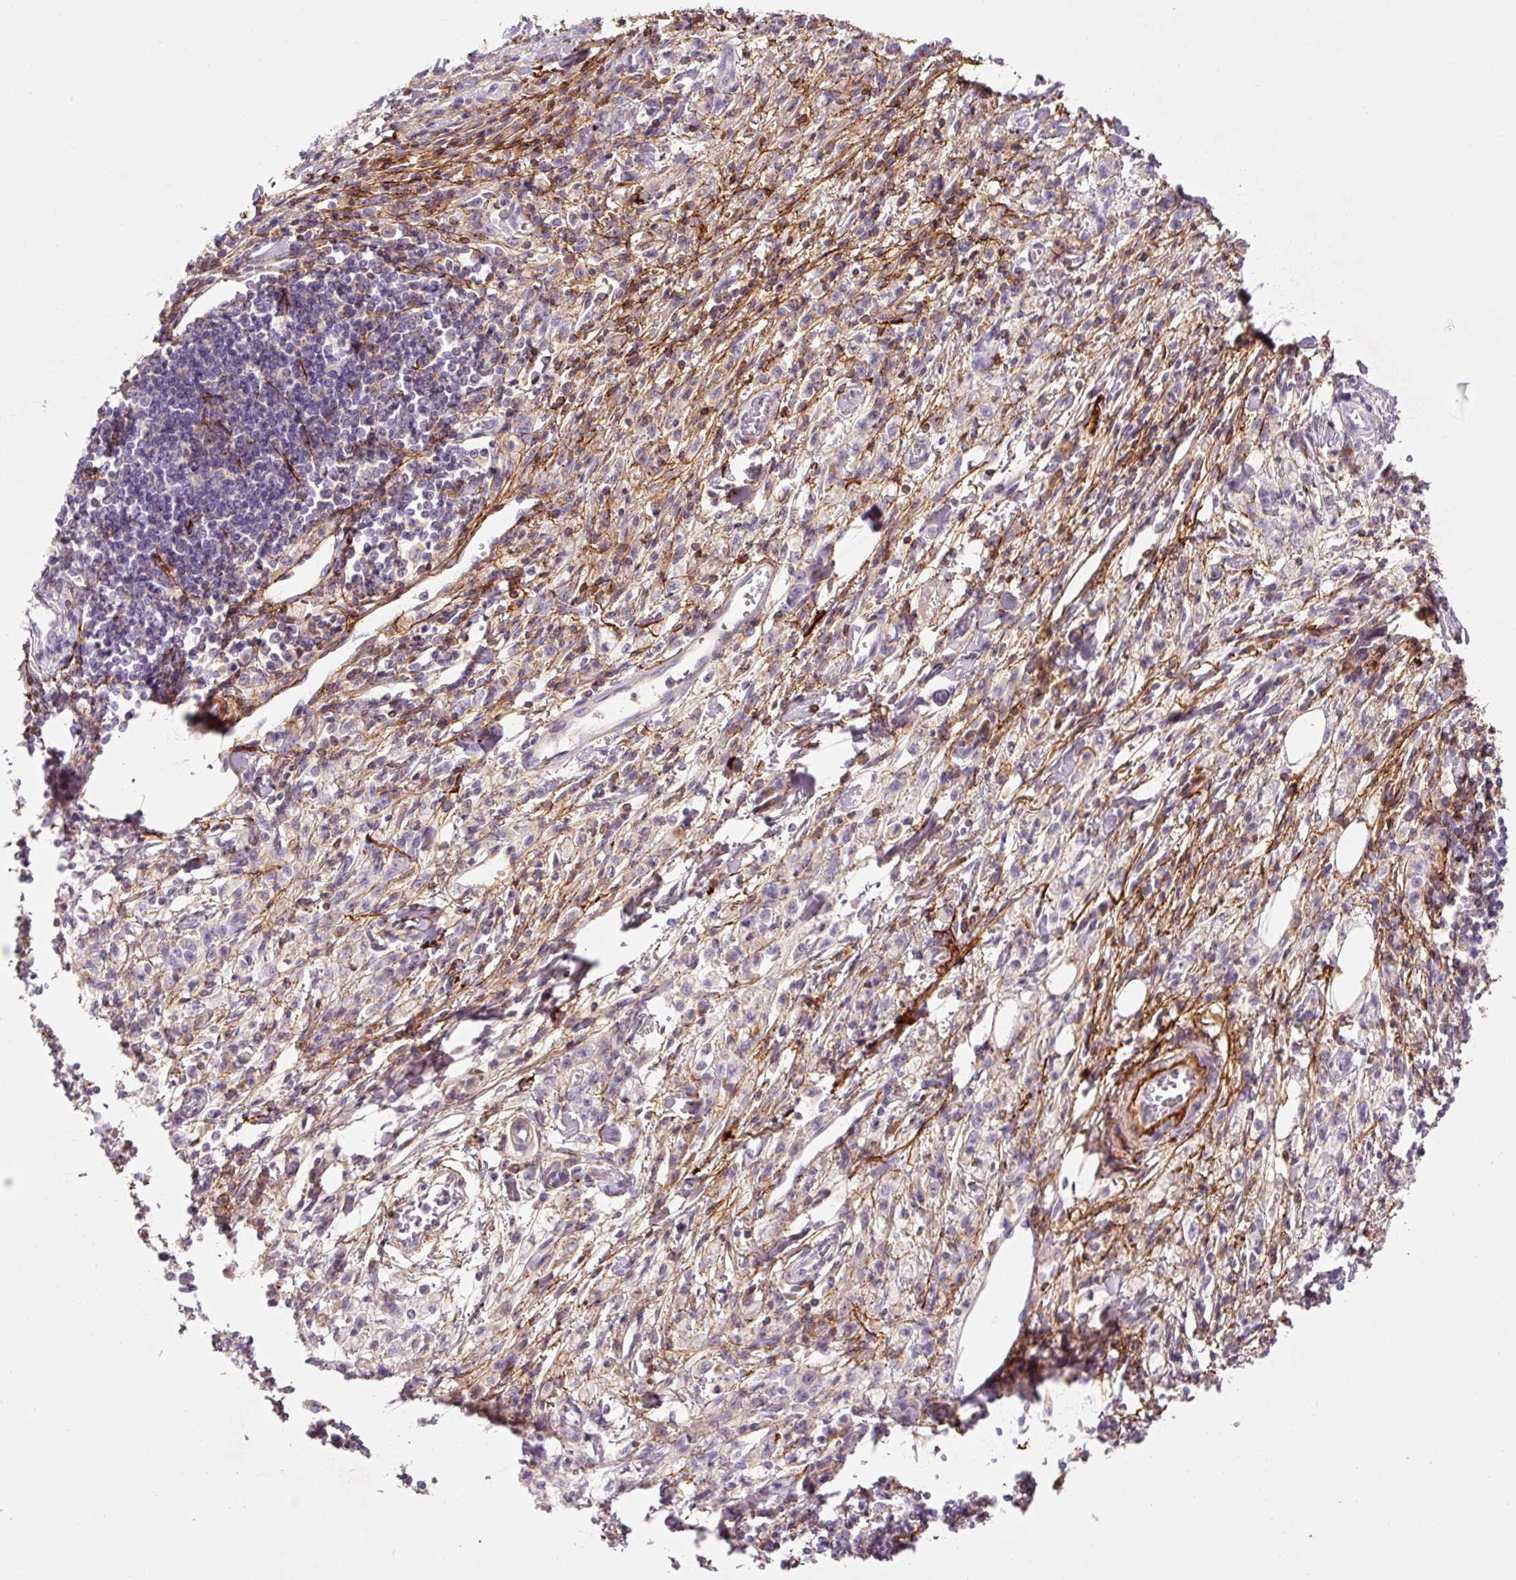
{"staining": {"intensity": "negative", "quantity": "none", "location": "none"}, "tissue": "stomach cancer", "cell_type": "Tumor cells", "image_type": "cancer", "snomed": [{"axis": "morphology", "description": "Adenocarcinoma, NOS"}, {"axis": "topography", "description": "Stomach"}], "caption": "IHC image of neoplastic tissue: stomach adenocarcinoma stained with DAB demonstrates no significant protein positivity in tumor cells. The staining is performed using DAB brown chromogen with nuclei counter-stained in using hematoxylin.", "gene": "MFAP4", "patient": {"sex": "male", "age": 77}}